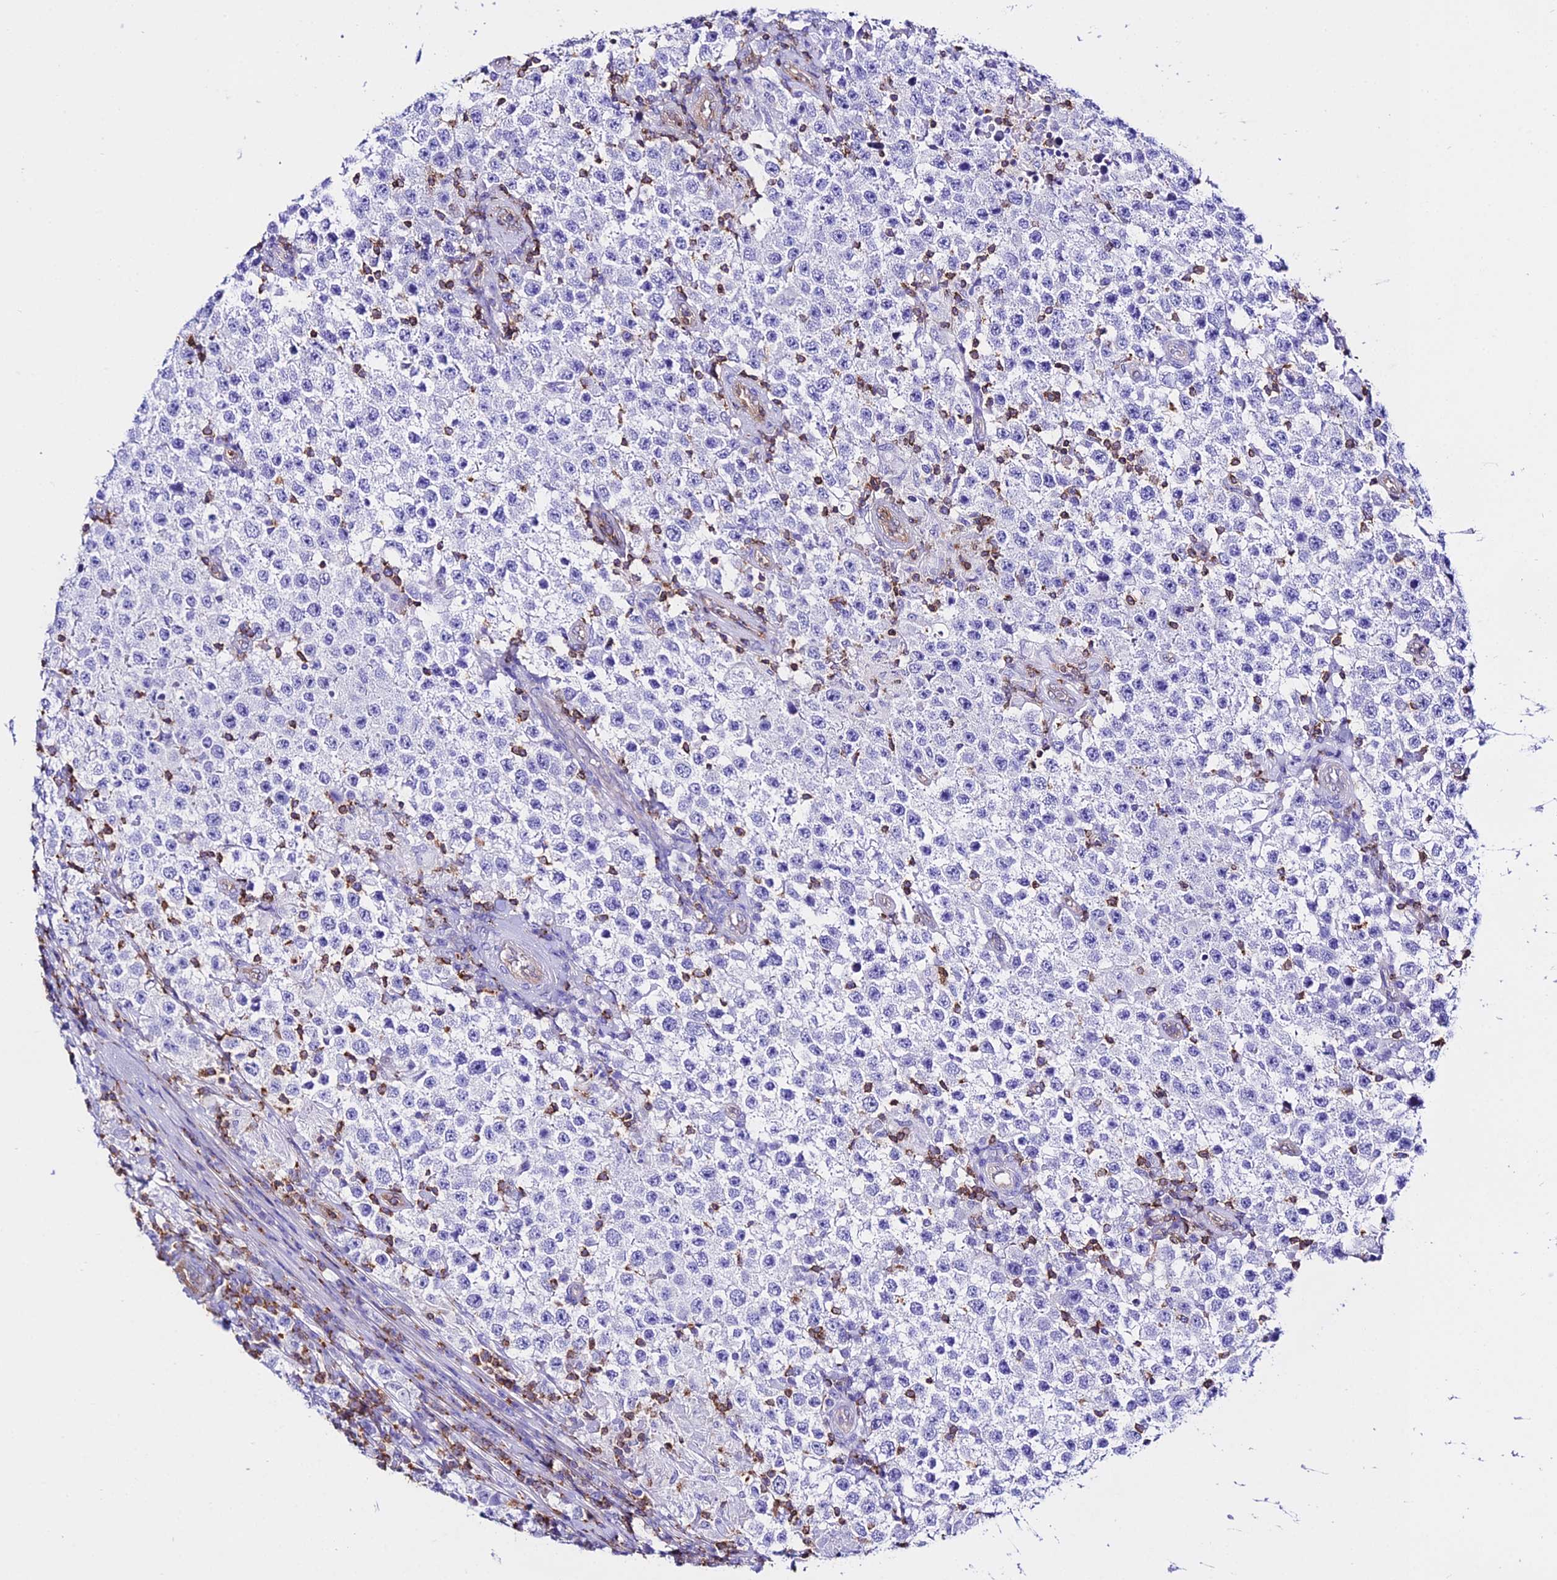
{"staining": {"intensity": "negative", "quantity": "none", "location": "none"}, "tissue": "testis cancer", "cell_type": "Tumor cells", "image_type": "cancer", "snomed": [{"axis": "morphology", "description": "Normal tissue, NOS"}, {"axis": "morphology", "description": "Urothelial carcinoma, High grade"}, {"axis": "morphology", "description": "Seminoma, NOS"}, {"axis": "morphology", "description": "Carcinoma, Embryonal, NOS"}, {"axis": "topography", "description": "Urinary bladder"}, {"axis": "topography", "description": "Testis"}], "caption": "The photomicrograph reveals no staining of tumor cells in testis cancer (embryonal carcinoma). The staining is performed using DAB brown chromogen with nuclei counter-stained in using hematoxylin.", "gene": "S100A16", "patient": {"sex": "male", "age": 41}}